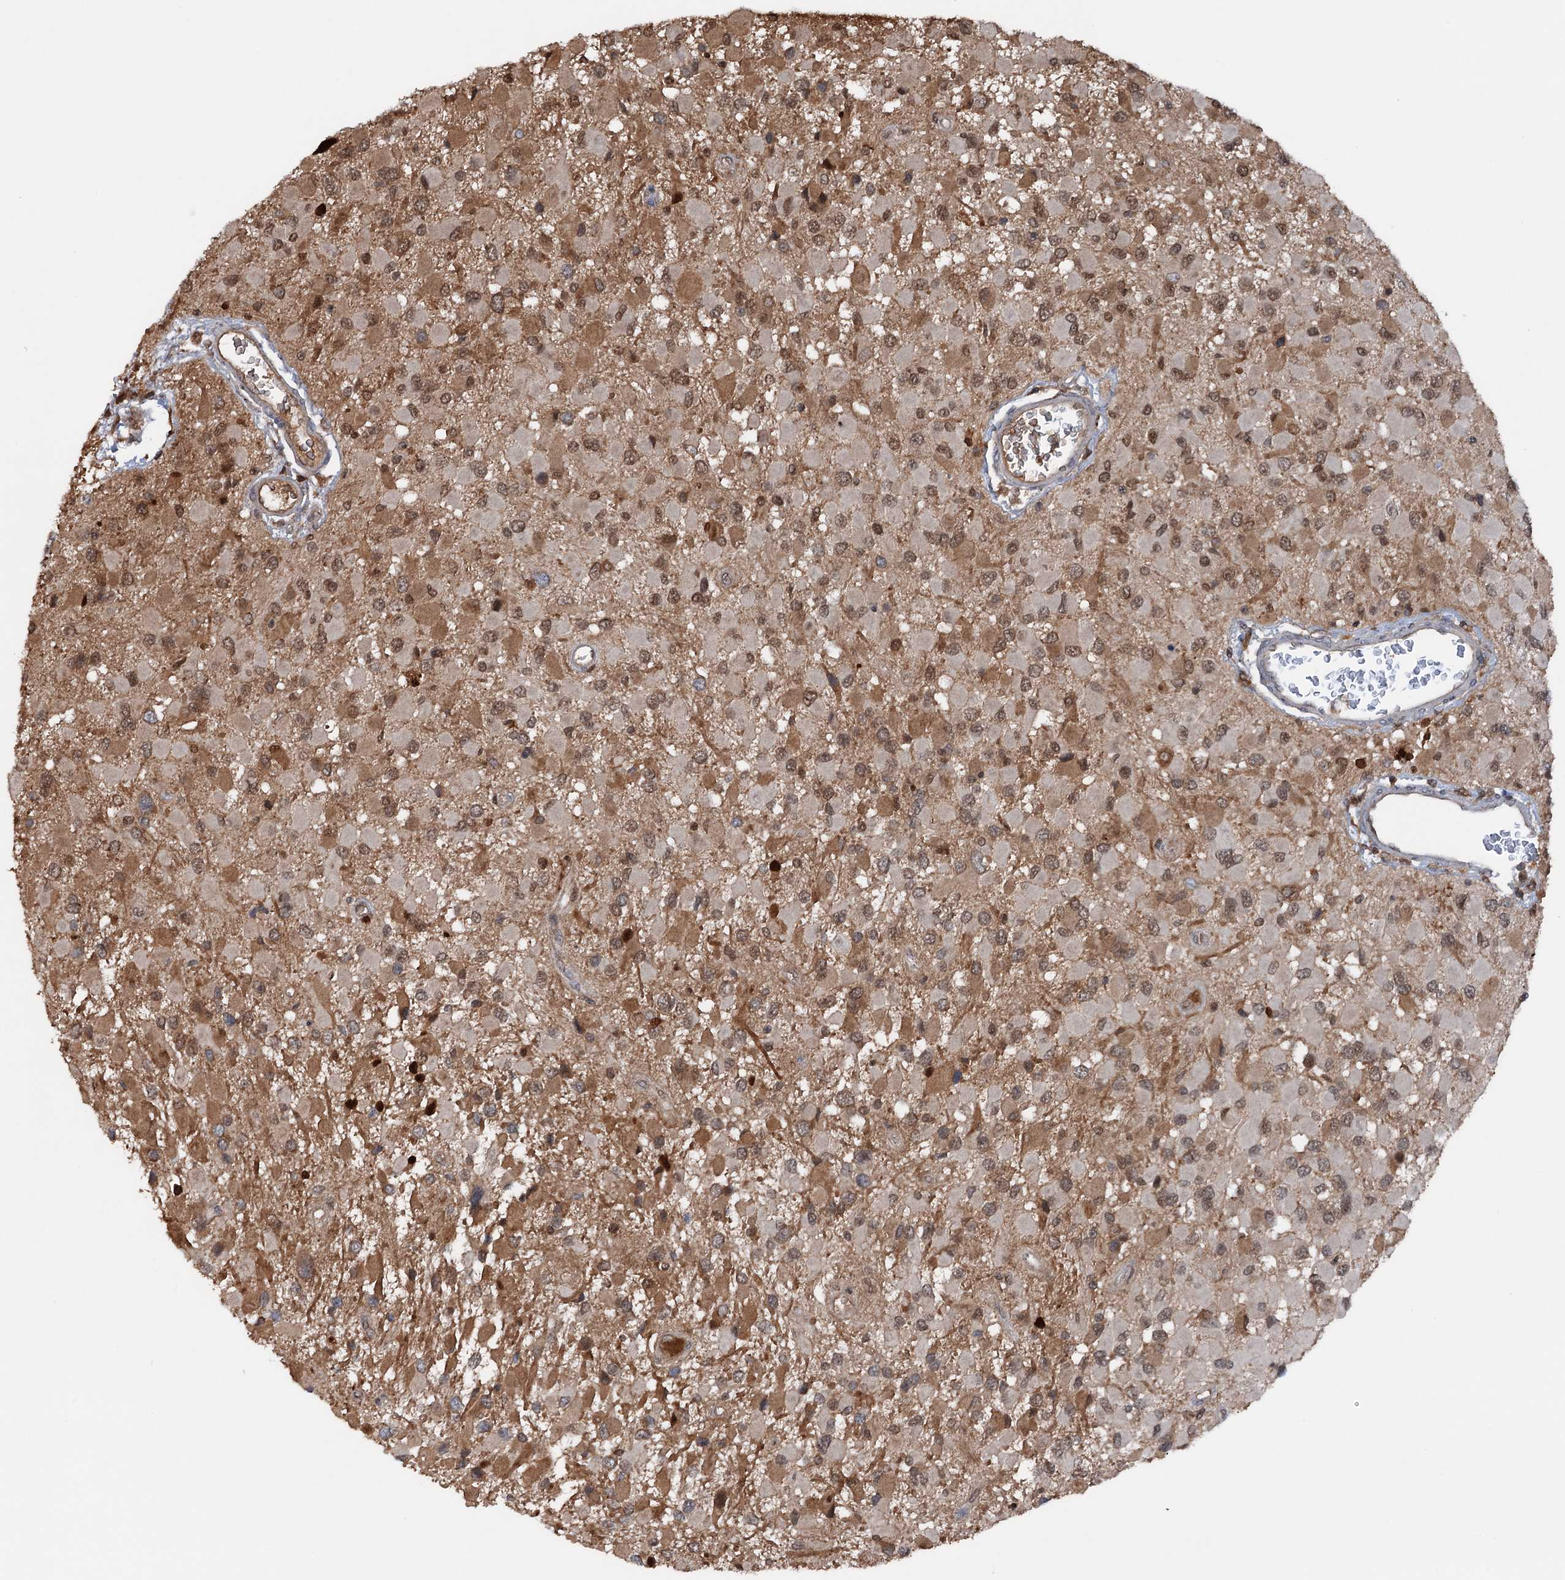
{"staining": {"intensity": "moderate", "quantity": ">75%", "location": "cytoplasmic/membranous,nuclear"}, "tissue": "glioma", "cell_type": "Tumor cells", "image_type": "cancer", "snomed": [{"axis": "morphology", "description": "Glioma, malignant, High grade"}, {"axis": "topography", "description": "Brain"}], "caption": "Immunohistochemical staining of glioma displays medium levels of moderate cytoplasmic/membranous and nuclear staining in approximately >75% of tumor cells. Ihc stains the protein in brown and the nuclei are stained blue.", "gene": "ARL13A", "patient": {"sex": "male", "age": 53}}